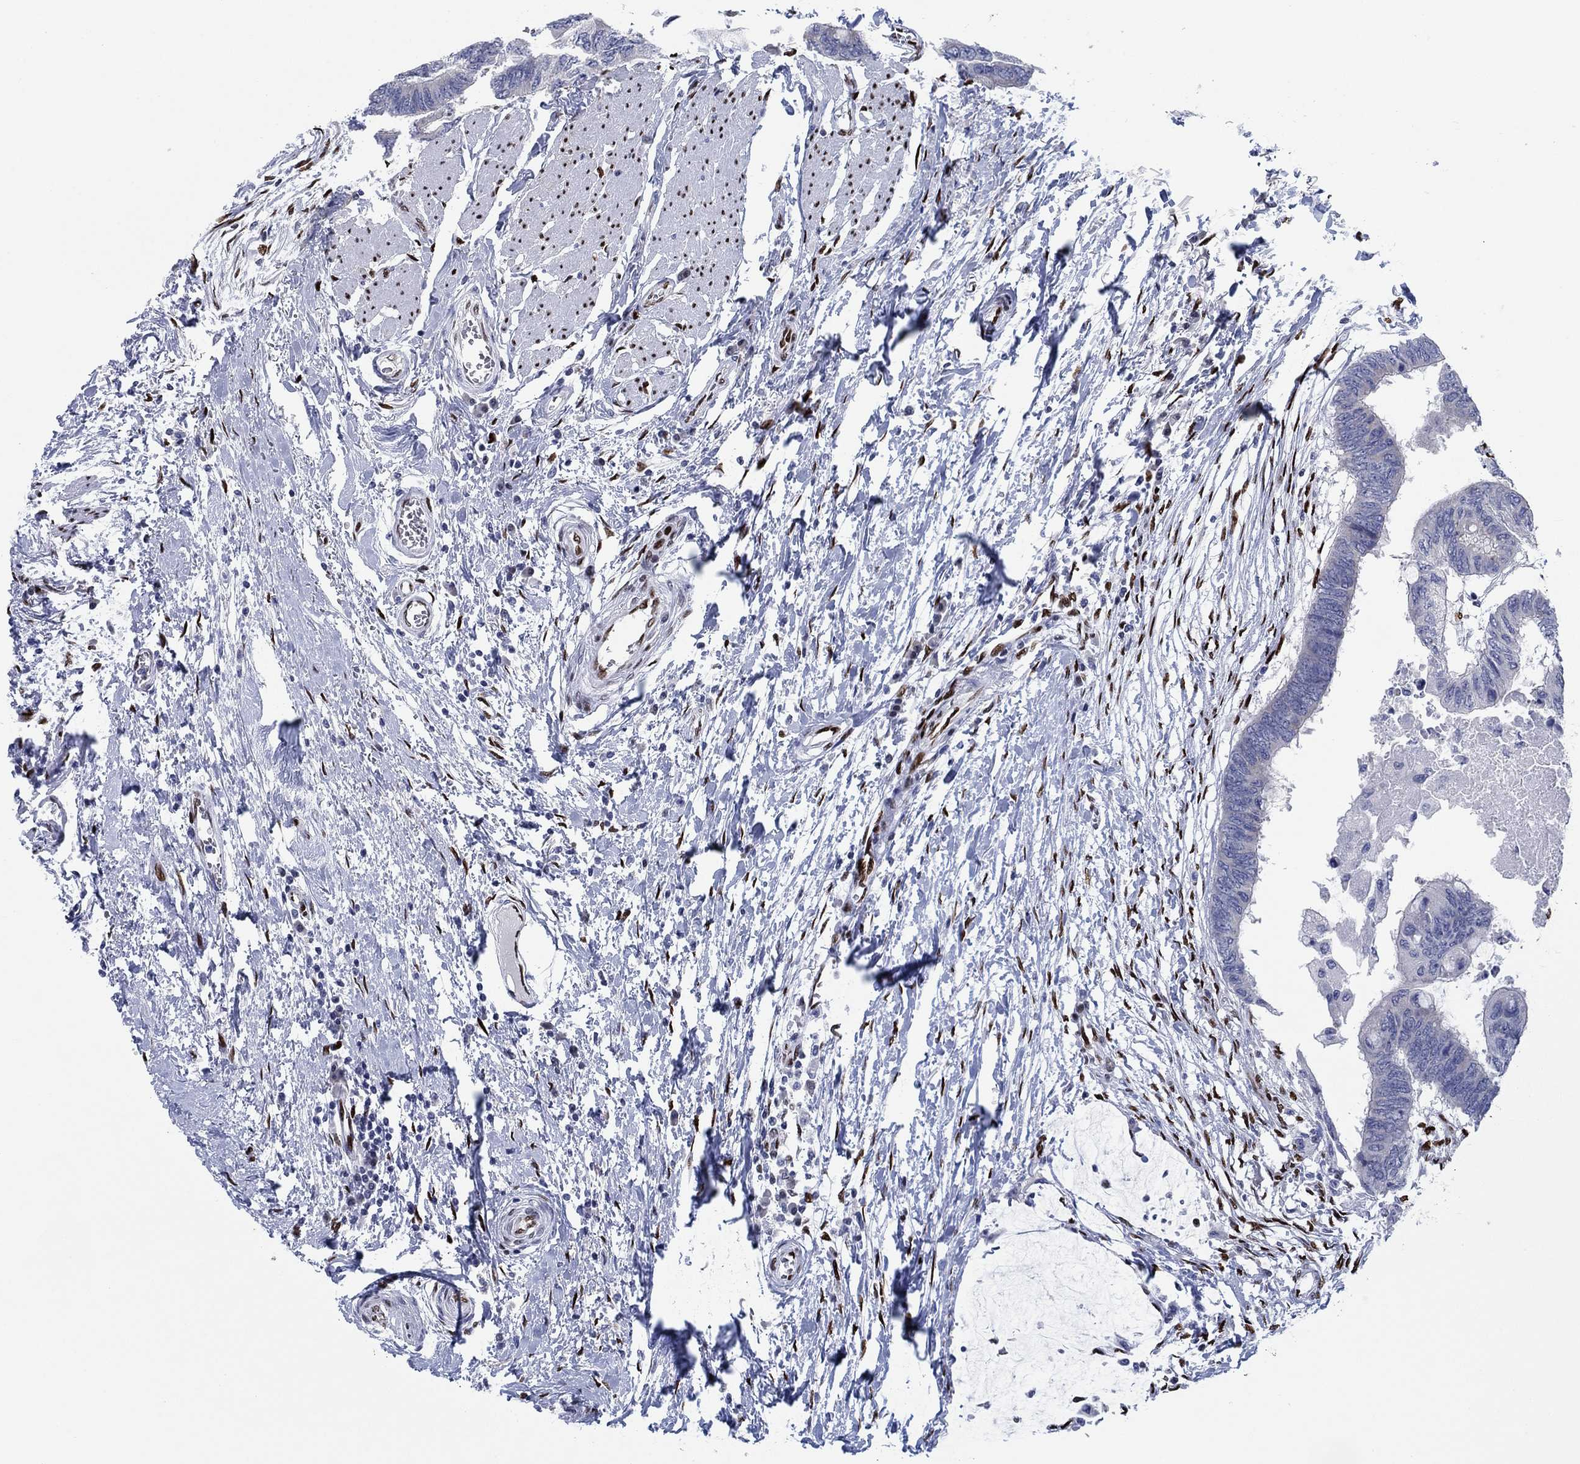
{"staining": {"intensity": "negative", "quantity": "none", "location": "none"}, "tissue": "colorectal cancer", "cell_type": "Tumor cells", "image_type": "cancer", "snomed": [{"axis": "morphology", "description": "Normal tissue, NOS"}, {"axis": "morphology", "description": "Adenocarcinoma, NOS"}, {"axis": "topography", "description": "Rectum"}, {"axis": "topography", "description": "Peripheral nerve tissue"}], "caption": "There is no significant staining in tumor cells of colorectal cancer.", "gene": "ZEB1", "patient": {"sex": "male", "age": 92}}